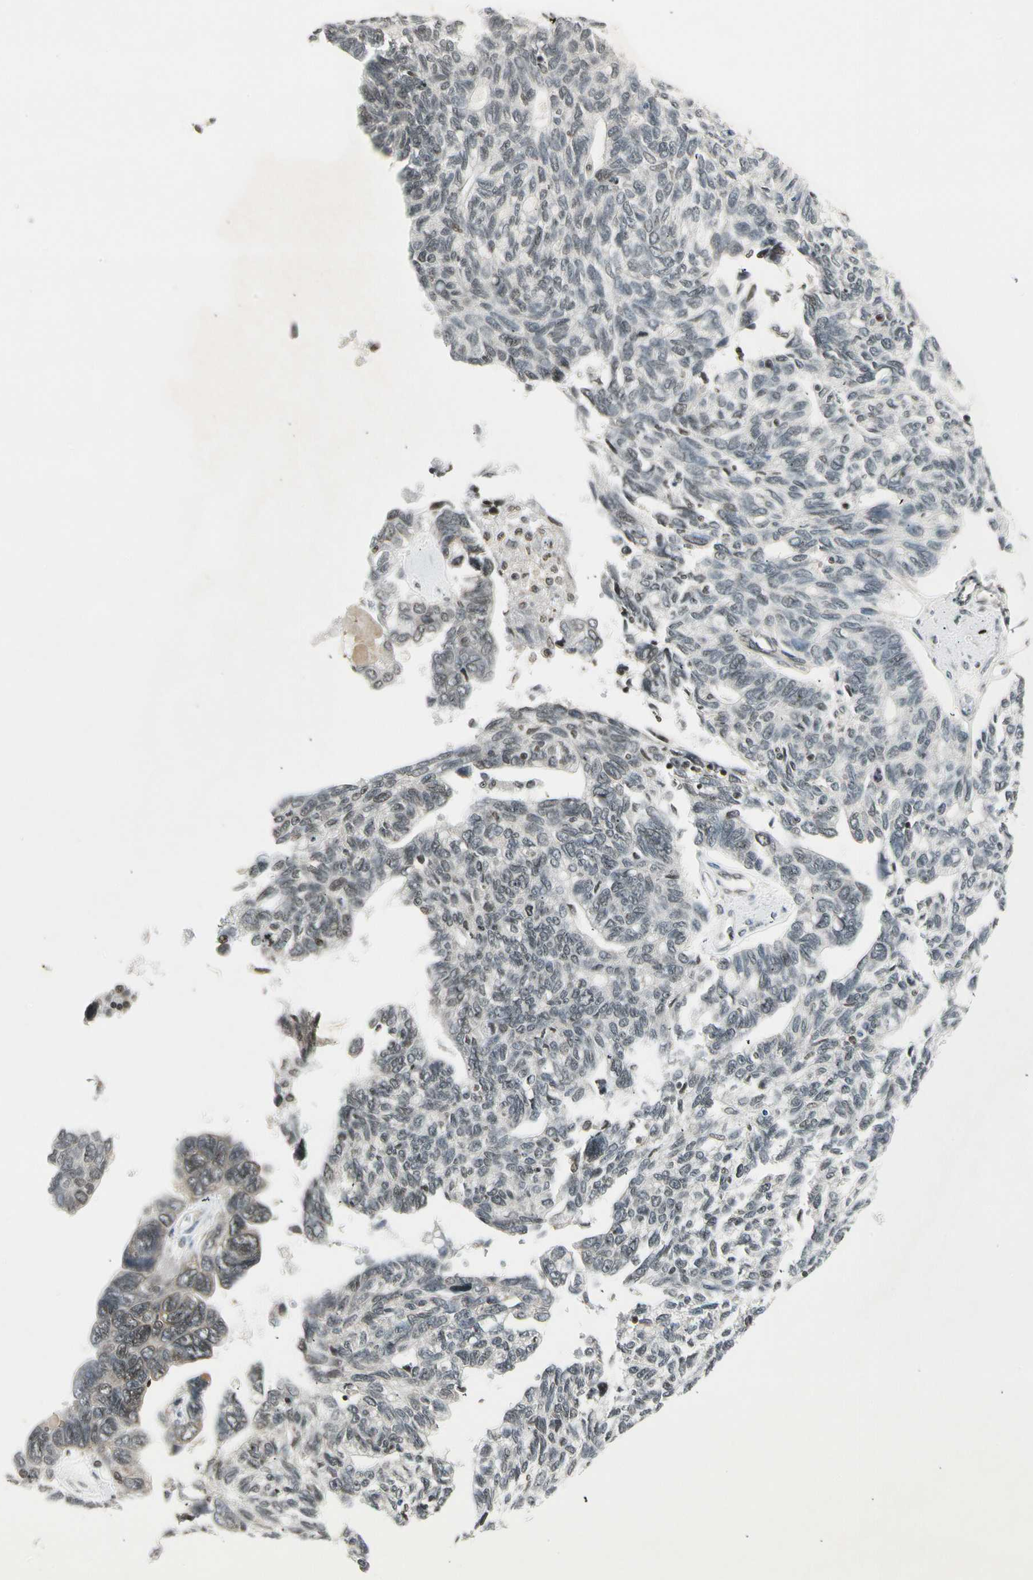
{"staining": {"intensity": "negative", "quantity": "none", "location": "none"}, "tissue": "ovarian cancer", "cell_type": "Tumor cells", "image_type": "cancer", "snomed": [{"axis": "morphology", "description": "Cystadenocarcinoma, serous, NOS"}, {"axis": "topography", "description": "Ovary"}], "caption": "There is no significant staining in tumor cells of ovarian serous cystadenocarcinoma.", "gene": "SMN2", "patient": {"sex": "female", "age": 79}}